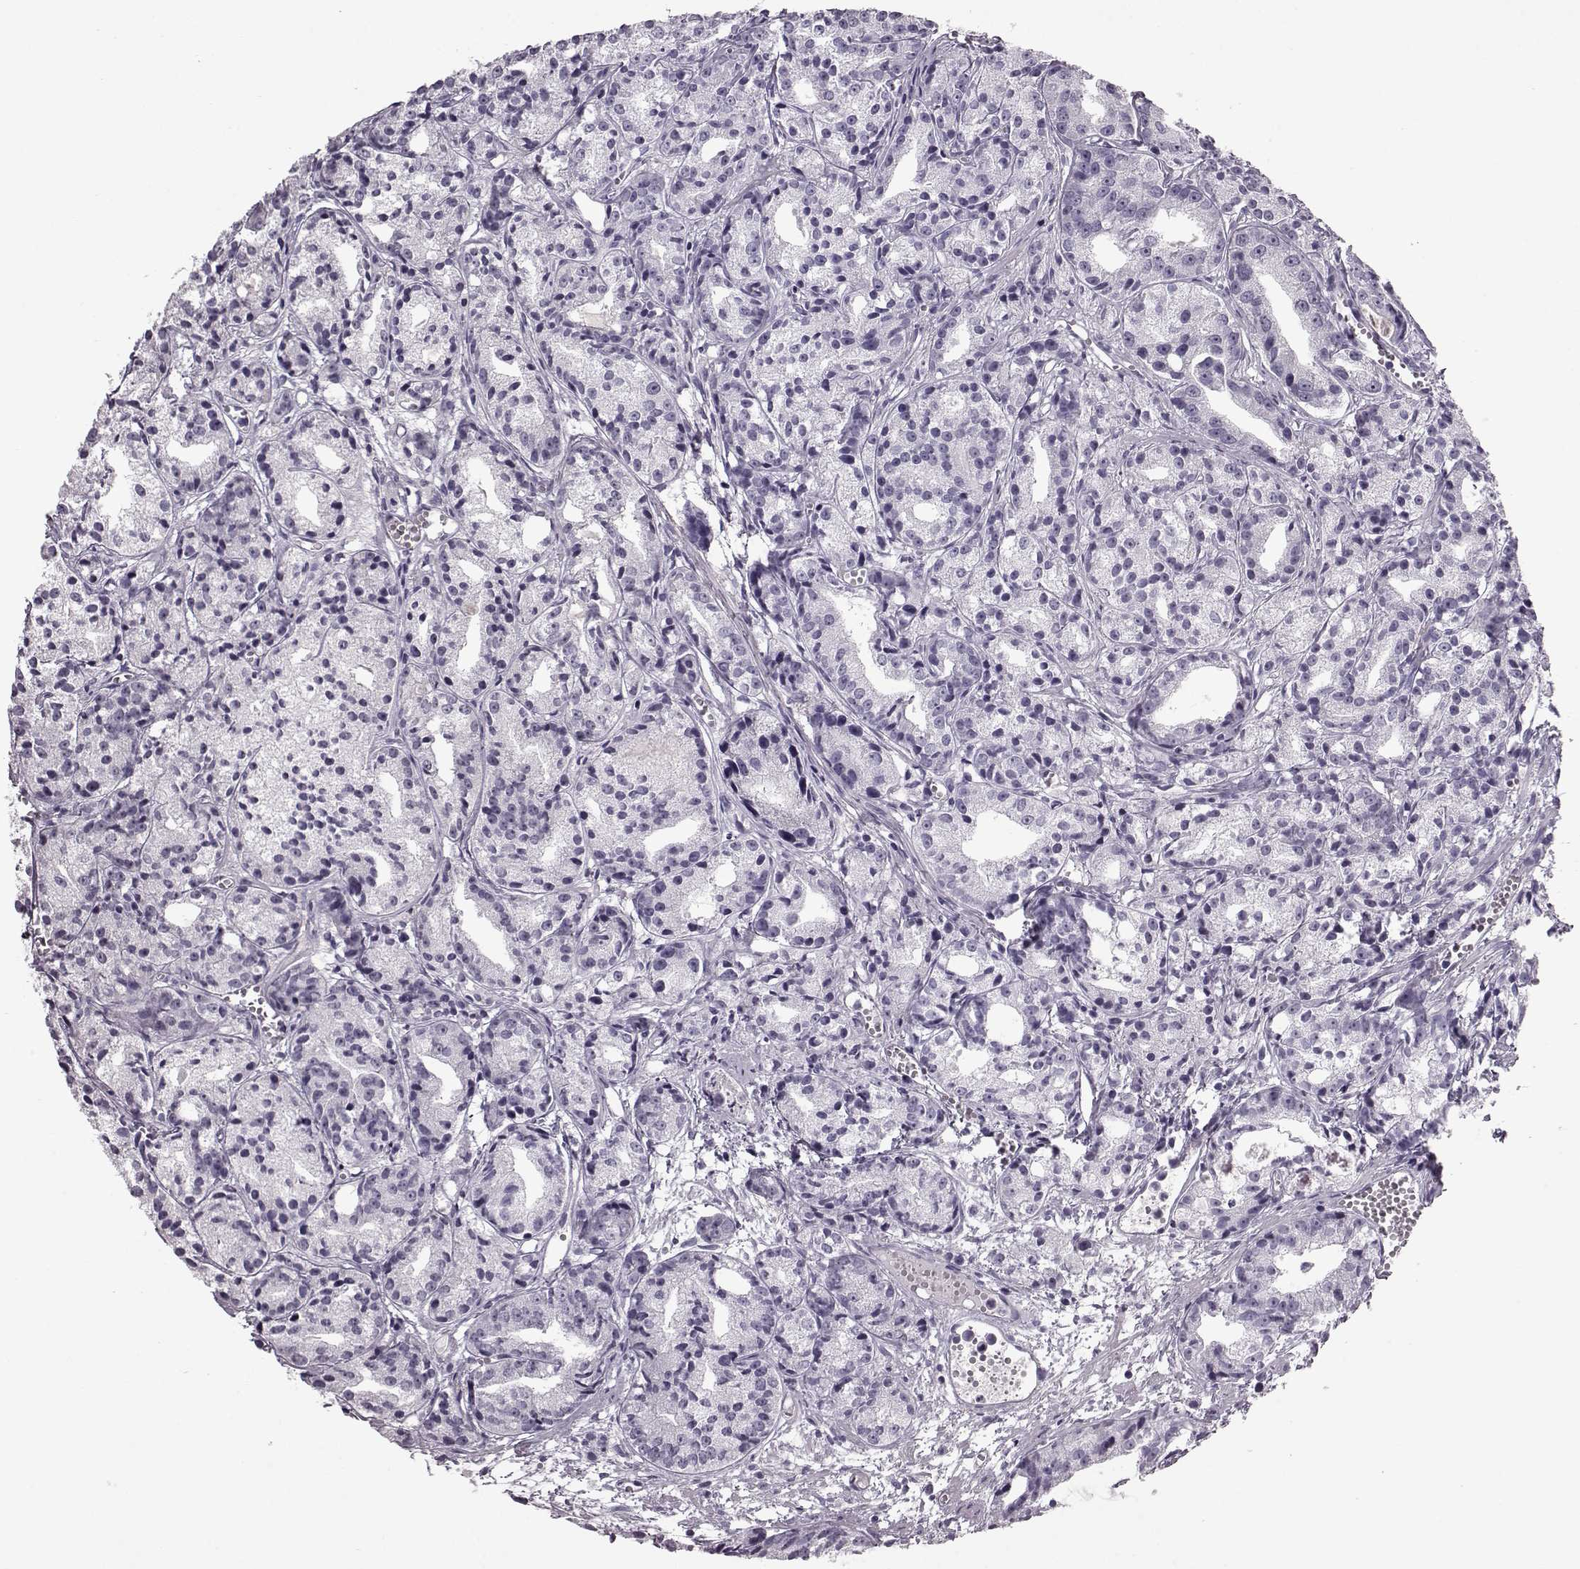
{"staining": {"intensity": "negative", "quantity": "none", "location": "none"}, "tissue": "prostate cancer", "cell_type": "Tumor cells", "image_type": "cancer", "snomed": [{"axis": "morphology", "description": "Adenocarcinoma, Medium grade"}, {"axis": "topography", "description": "Prostate"}], "caption": "An image of adenocarcinoma (medium-grade) (prostate) stained for a protein demonstrates no brown staining in tumor cells.", "gene": "PRPH2", "patient": {"sex": "male", "age": 74}}